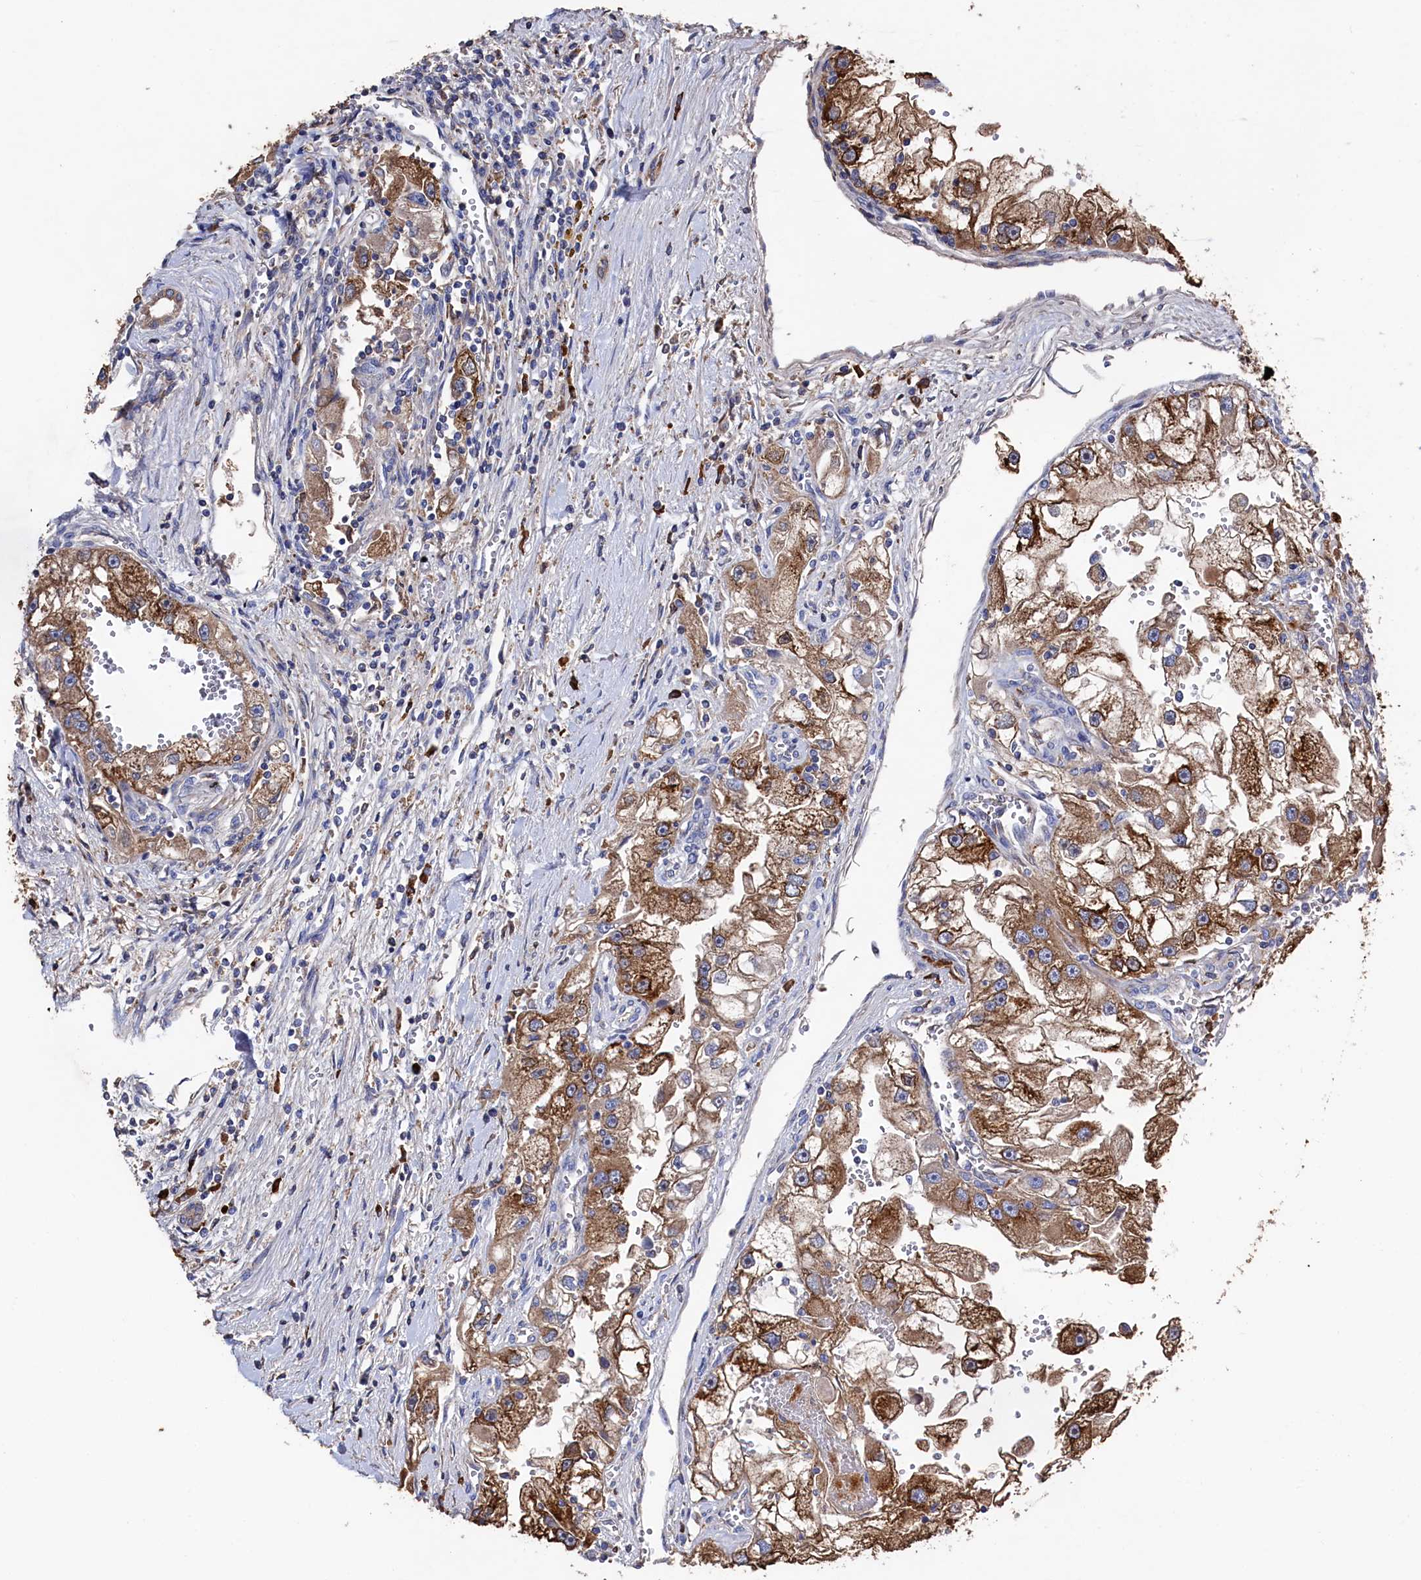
{"staining": {"intensity": "strong", "quantity": ">75%", "location": "cytoplasmic/membranous"}, "tissue": "renal cancer", "cell_type": "Tumor cells", "image_type": "cancer", "snomed": [{"axis": "morphology", "description": "Adenocarcinoma, NOS"}, {"axis": "topography", "description": "Kidney"}], "caption": "This is an image of immunohistochemistry staining of renal cancer, which shows strong staining in the cytoplasmic/membranous of tumor cells.", "gene": "TK2", "patient": {"sex": "male", "age": 63}}